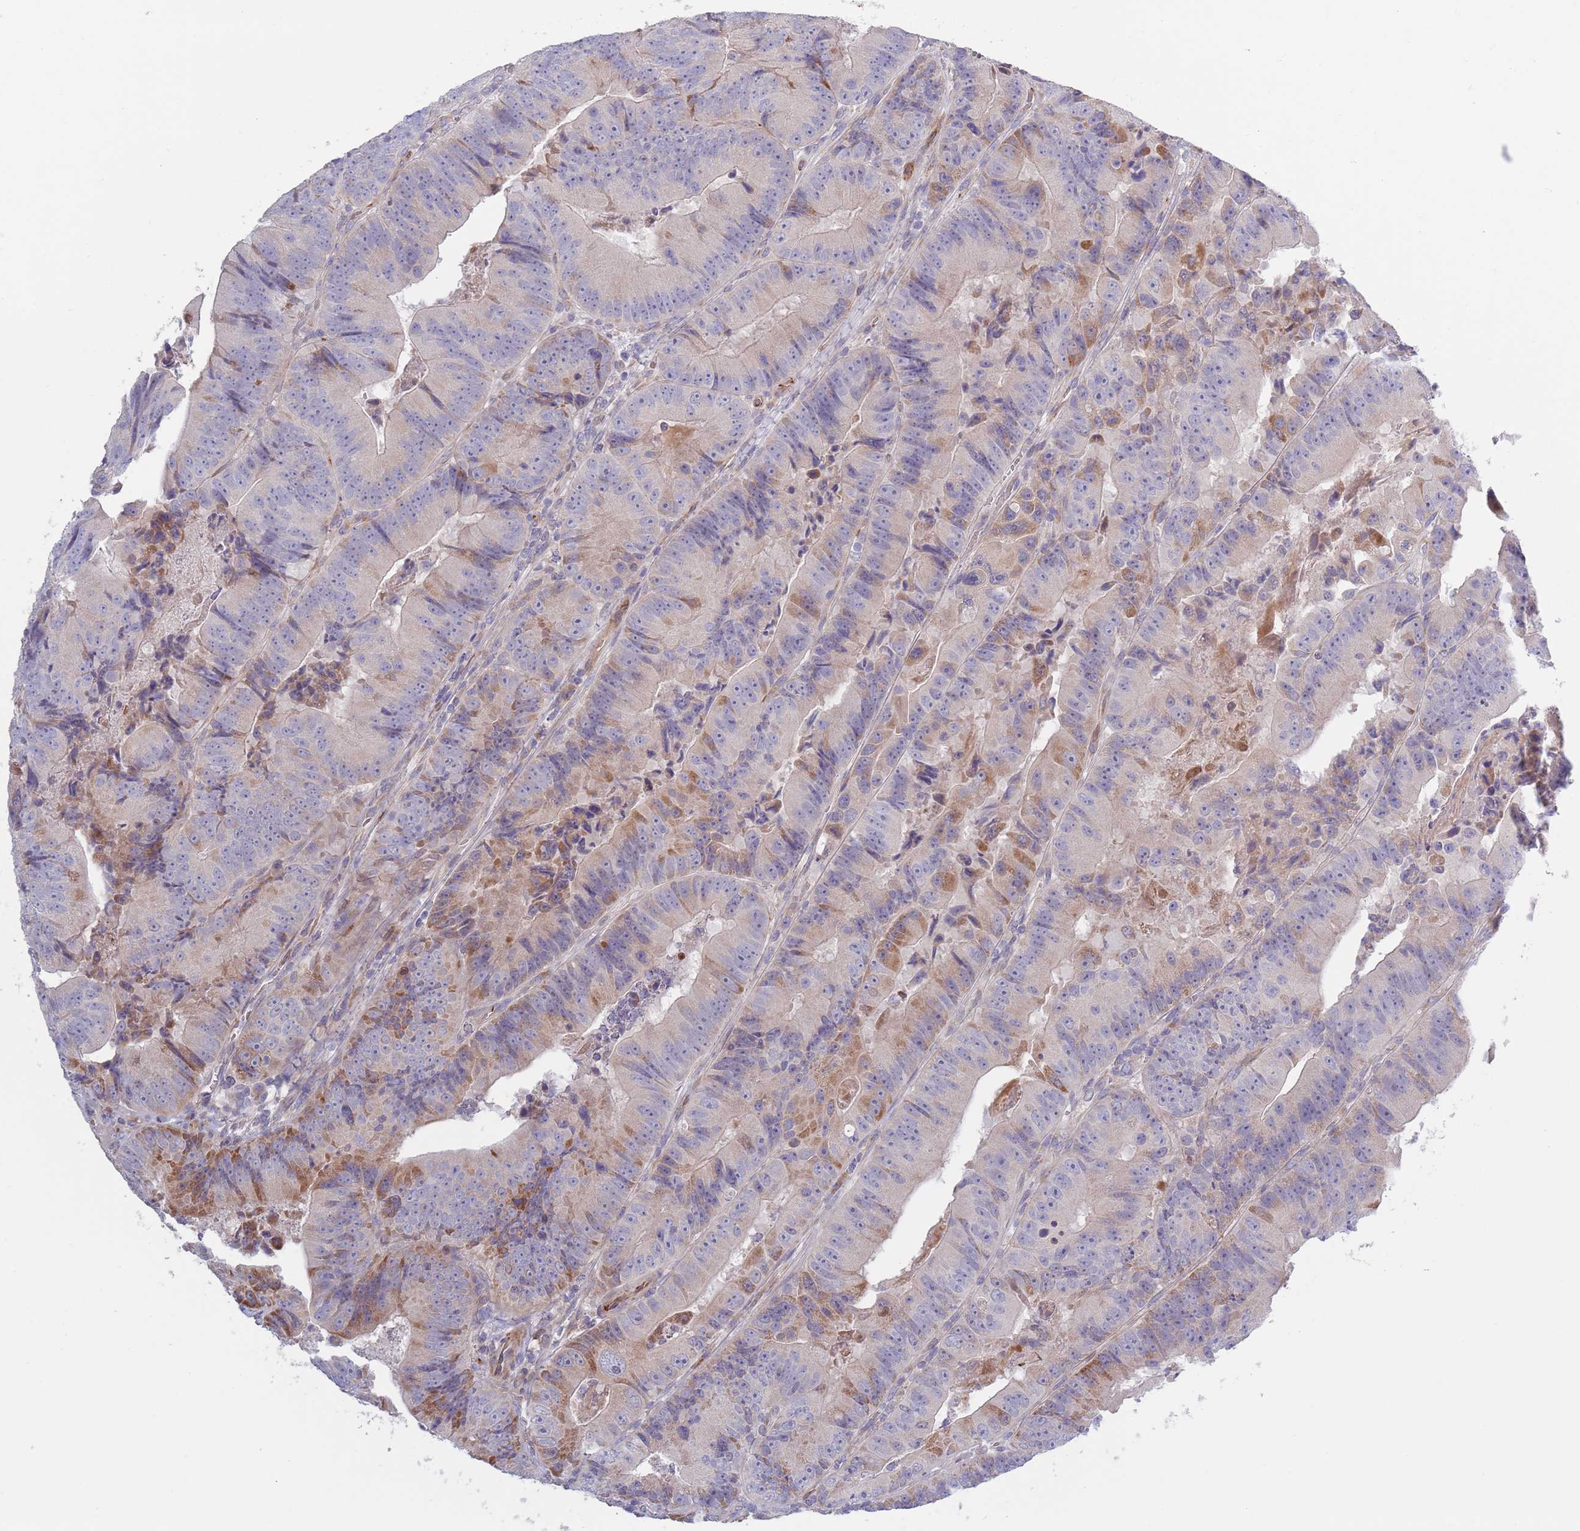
{"staining": {"intensity": "moderate", "quantity": "25%-75%", "location": "cytoplasmic/membranous"}, "tissue": "colorectal cancer", "cell_type": "Tumor cells", "image_type": "cancer", "snomed": [{"axis": "morphology", "description": "Adenocarcinoma, NOS"}, {"axis": "topography", "description": "Colon"}], "caption": "This image demonstrates immunohistochemistry staining of human colorectal adenocarcinoma, with medium moderate cytoplasmic/membranous positivity in approximately 25%-75% of tumor cells.", "gene": "TYW1", "patient": {"sex": "female", "age": 86}}